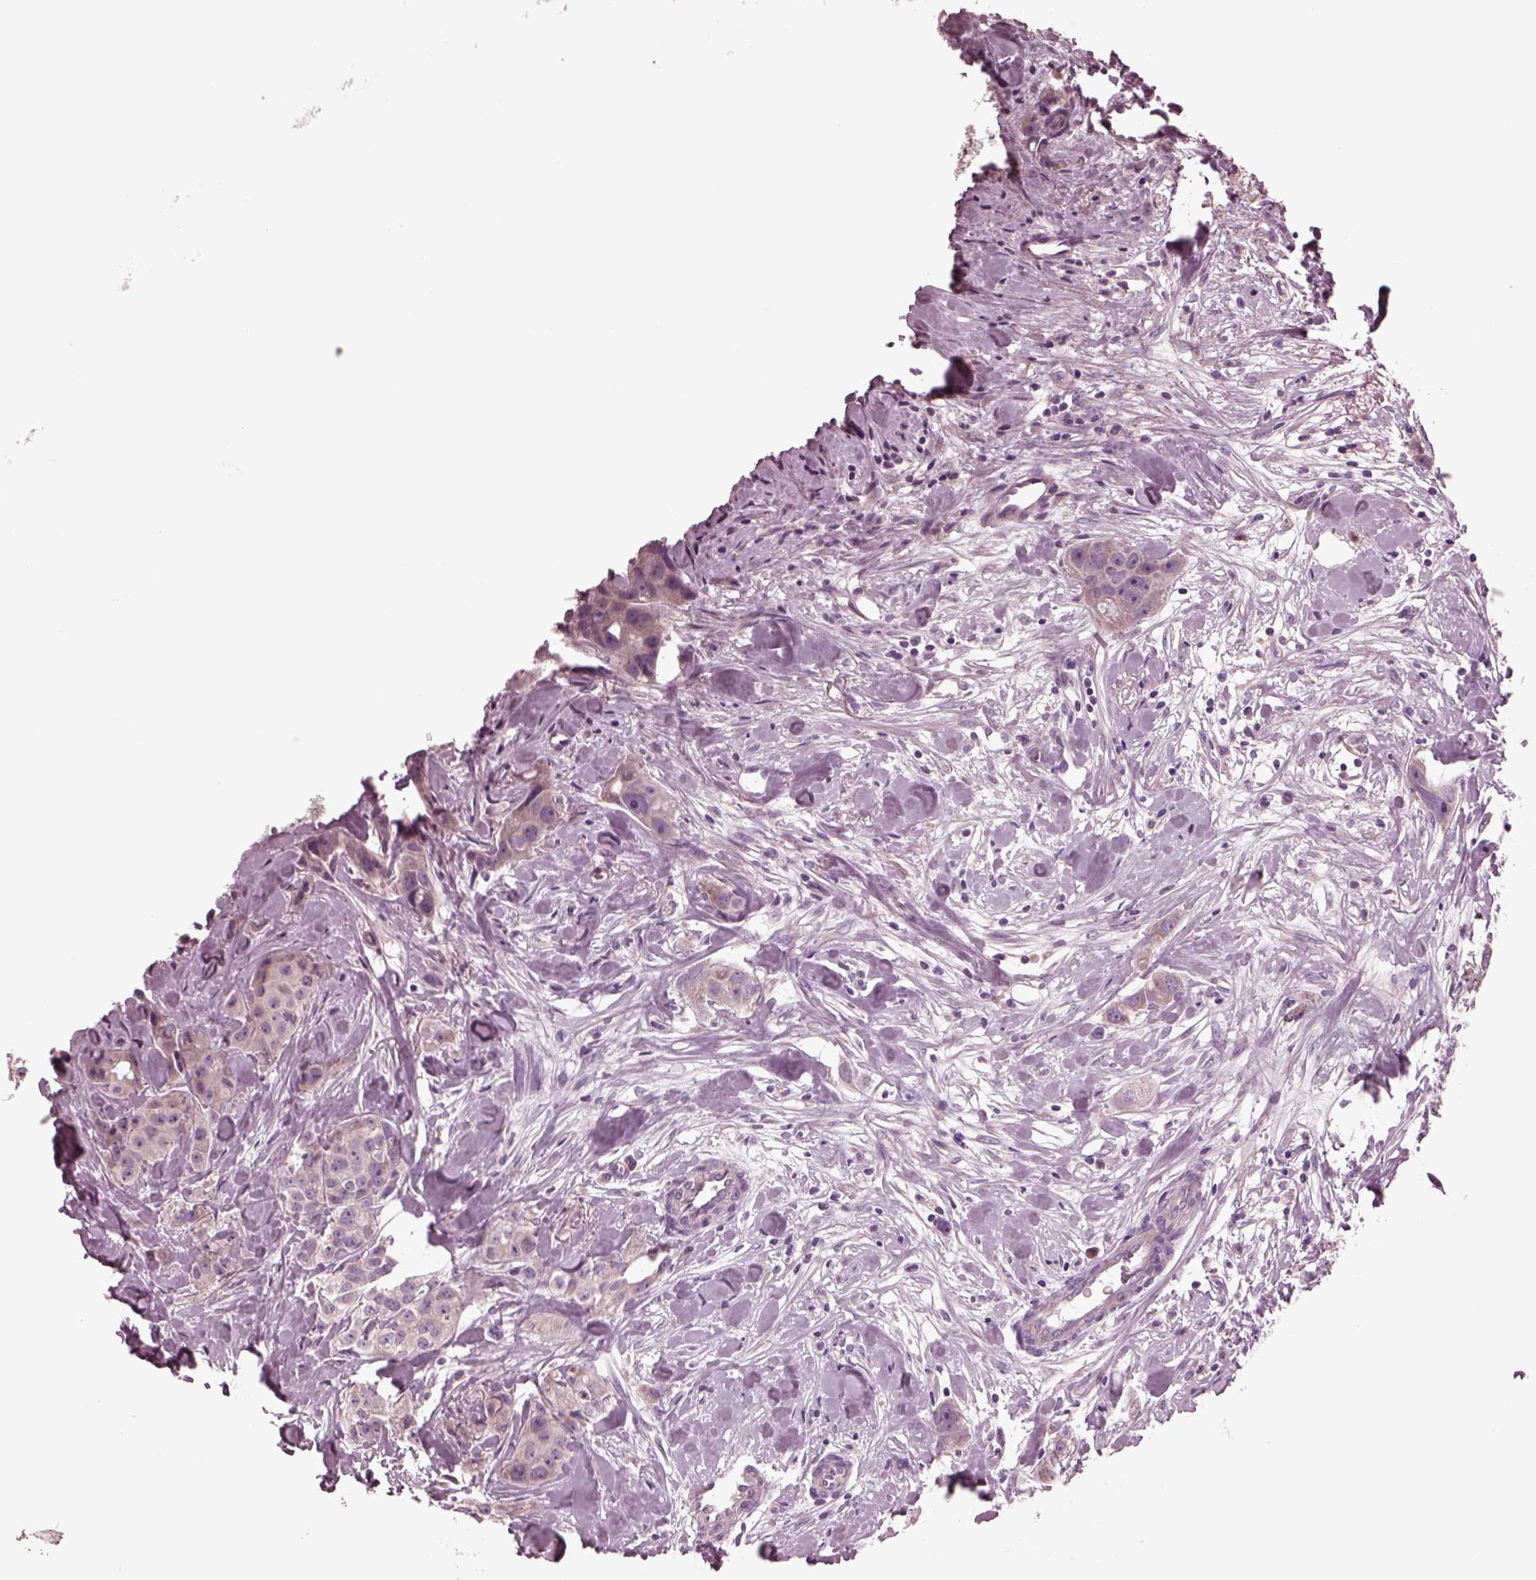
{"staining": {"intensity": "moderate", "quantity": "<25%", "location": "cytoplasmic/membranous"}, "tissue": "breast cancer", "cell_type": "Tumor cells", "image_type": "cancer", "snomed": [{"axis": "morphology", "description": "Duct carcinoma"}, {"axis": "topography", "description": "Breast"}], "caption": "Immunohistochemical staining of human breast cancer exhibits moderate cytoplasmic/membranous protein staining in approximately <25% of tumor cells.", "gene": "AP4M1", "patient": {"sex": "female", "age": 43}}